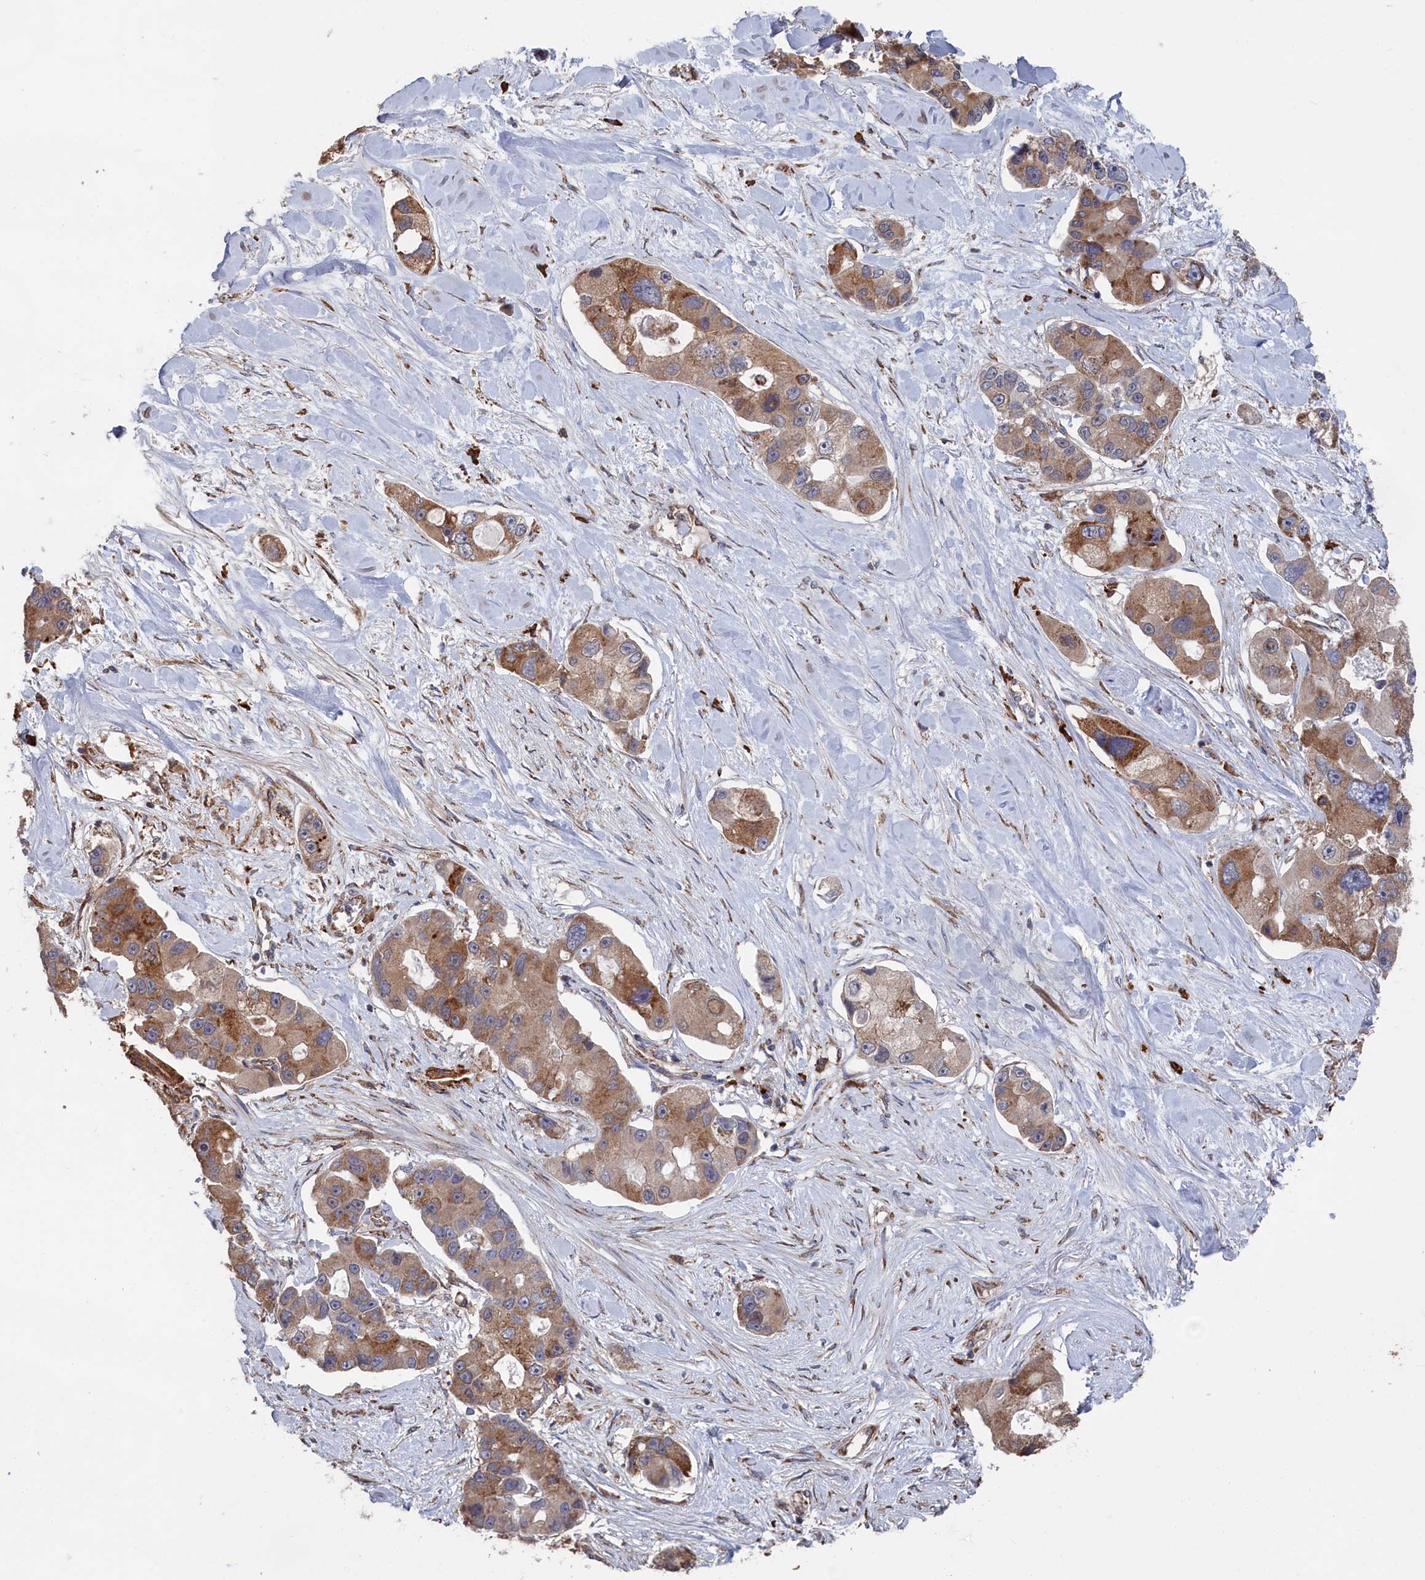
{"staining": {"intensity": "moderate", "quantity": ">75%", "location": "cytoplasmic/membranous"}, "tissue": "lung cancer", "cell_type": "Tumor cells", "image_type": "cancer", "snomed": [{"axis": "morphology", "description": "Adenocarcinoma, NOS"}, {"axis": "topography", "description": "Lung"}], "caption": "The image reveals staining of lung adenocarcinoma, revealing moderate cytoplasmic/membranous protein staining (brown color) within tumor cells.", "gene": "BPIFB6", "patient": {"sex": "female", "age": 54}}